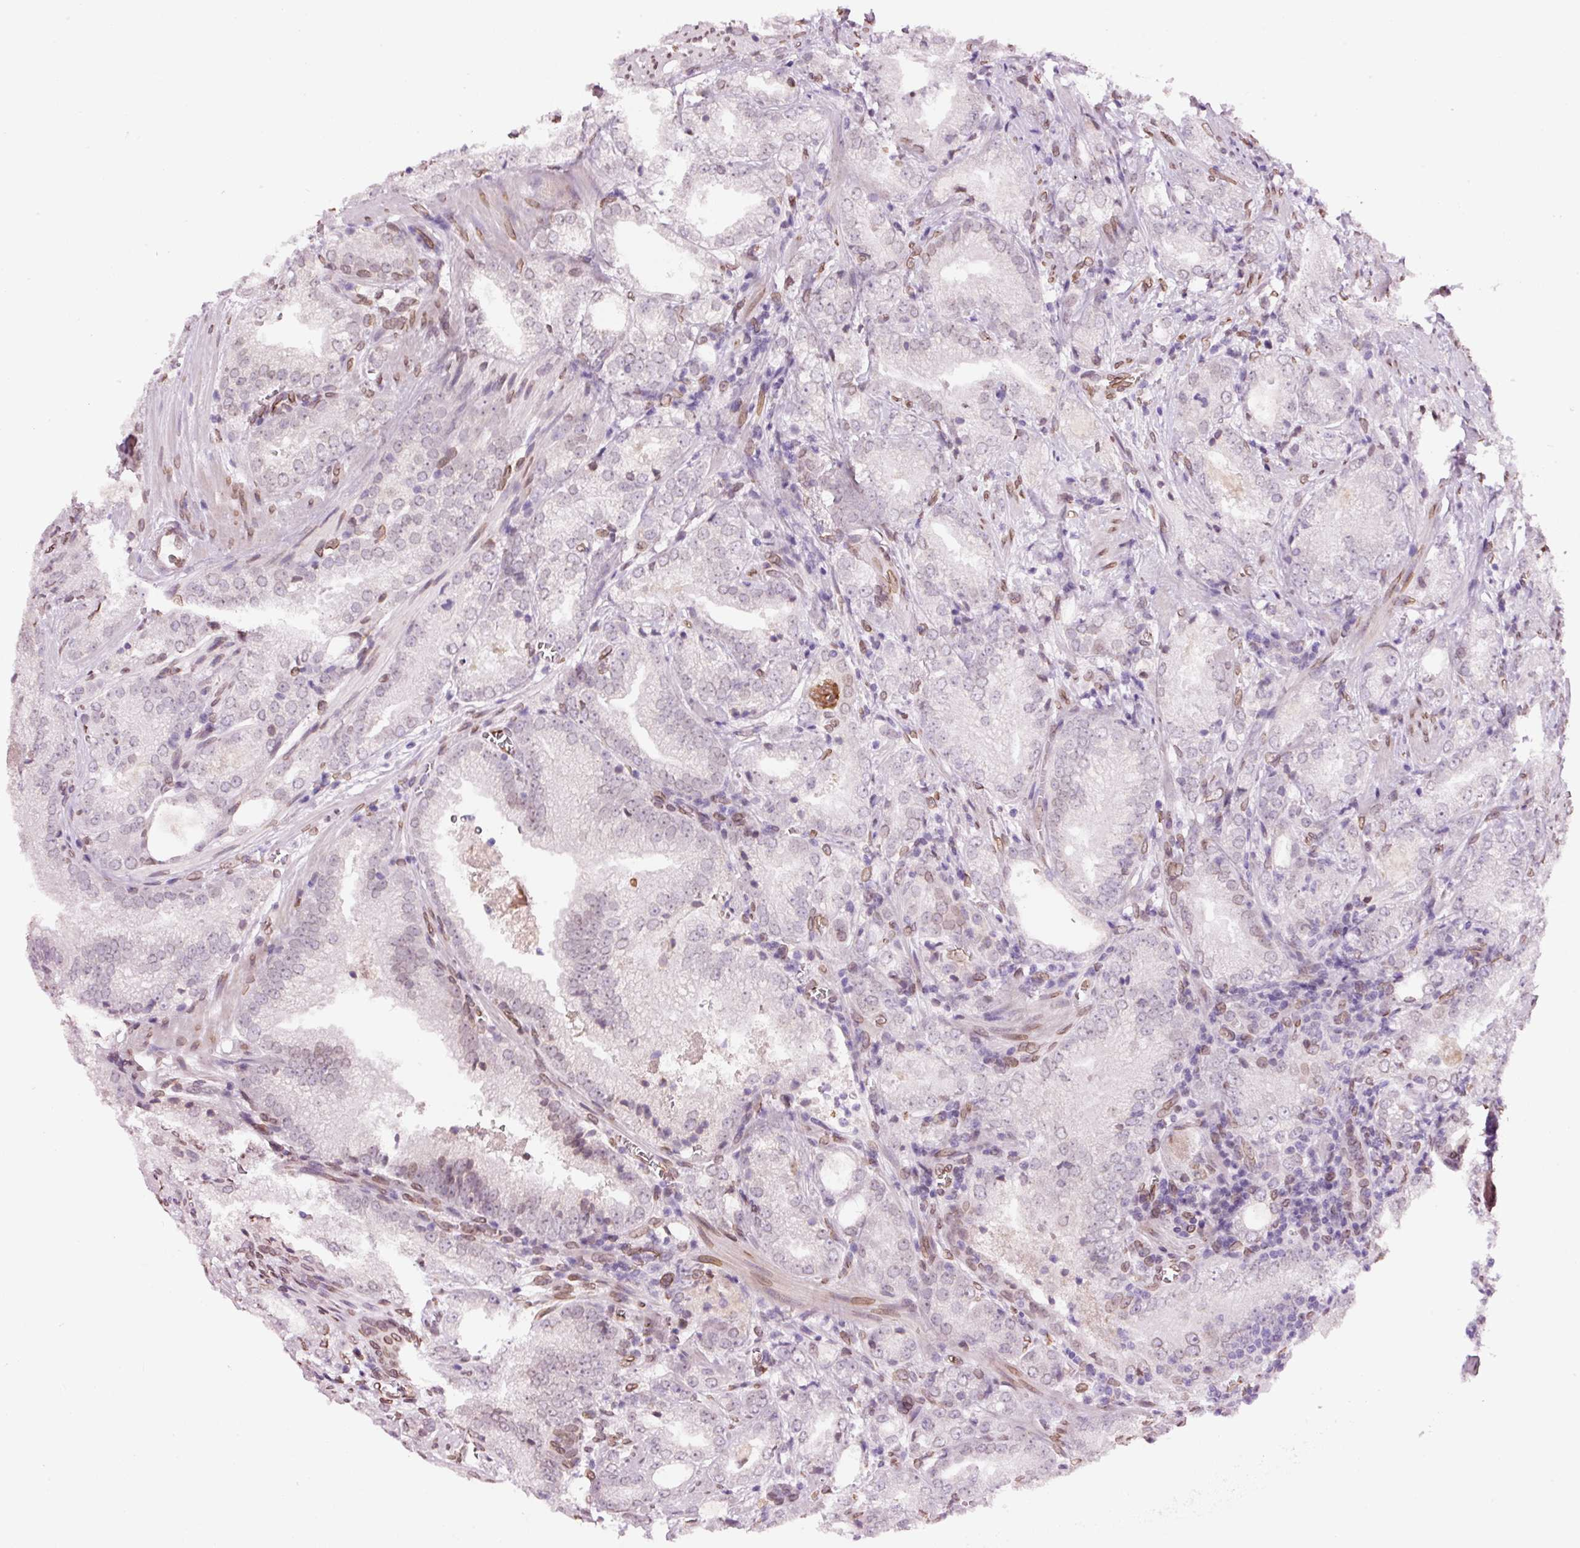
{"staining": {"intensity": "negative", "quantity": "none", "location": "none"}, "tissue": "prostate cancer", "cell_type": "Tumor cells", "image_type": "cancer", "snomed": [{"axis": "morphology", "description": "Adenocarcinoma, High grade"}, {"axis": "topography", "description": "Prostate"}], "caption": "Immunohistochemical staining of prostate adenocarcinoma (high-grade) shows no significant positivity in tumor cells.", "gene": "ZNF224", "patient": {"sex": "male", "age": 63}}